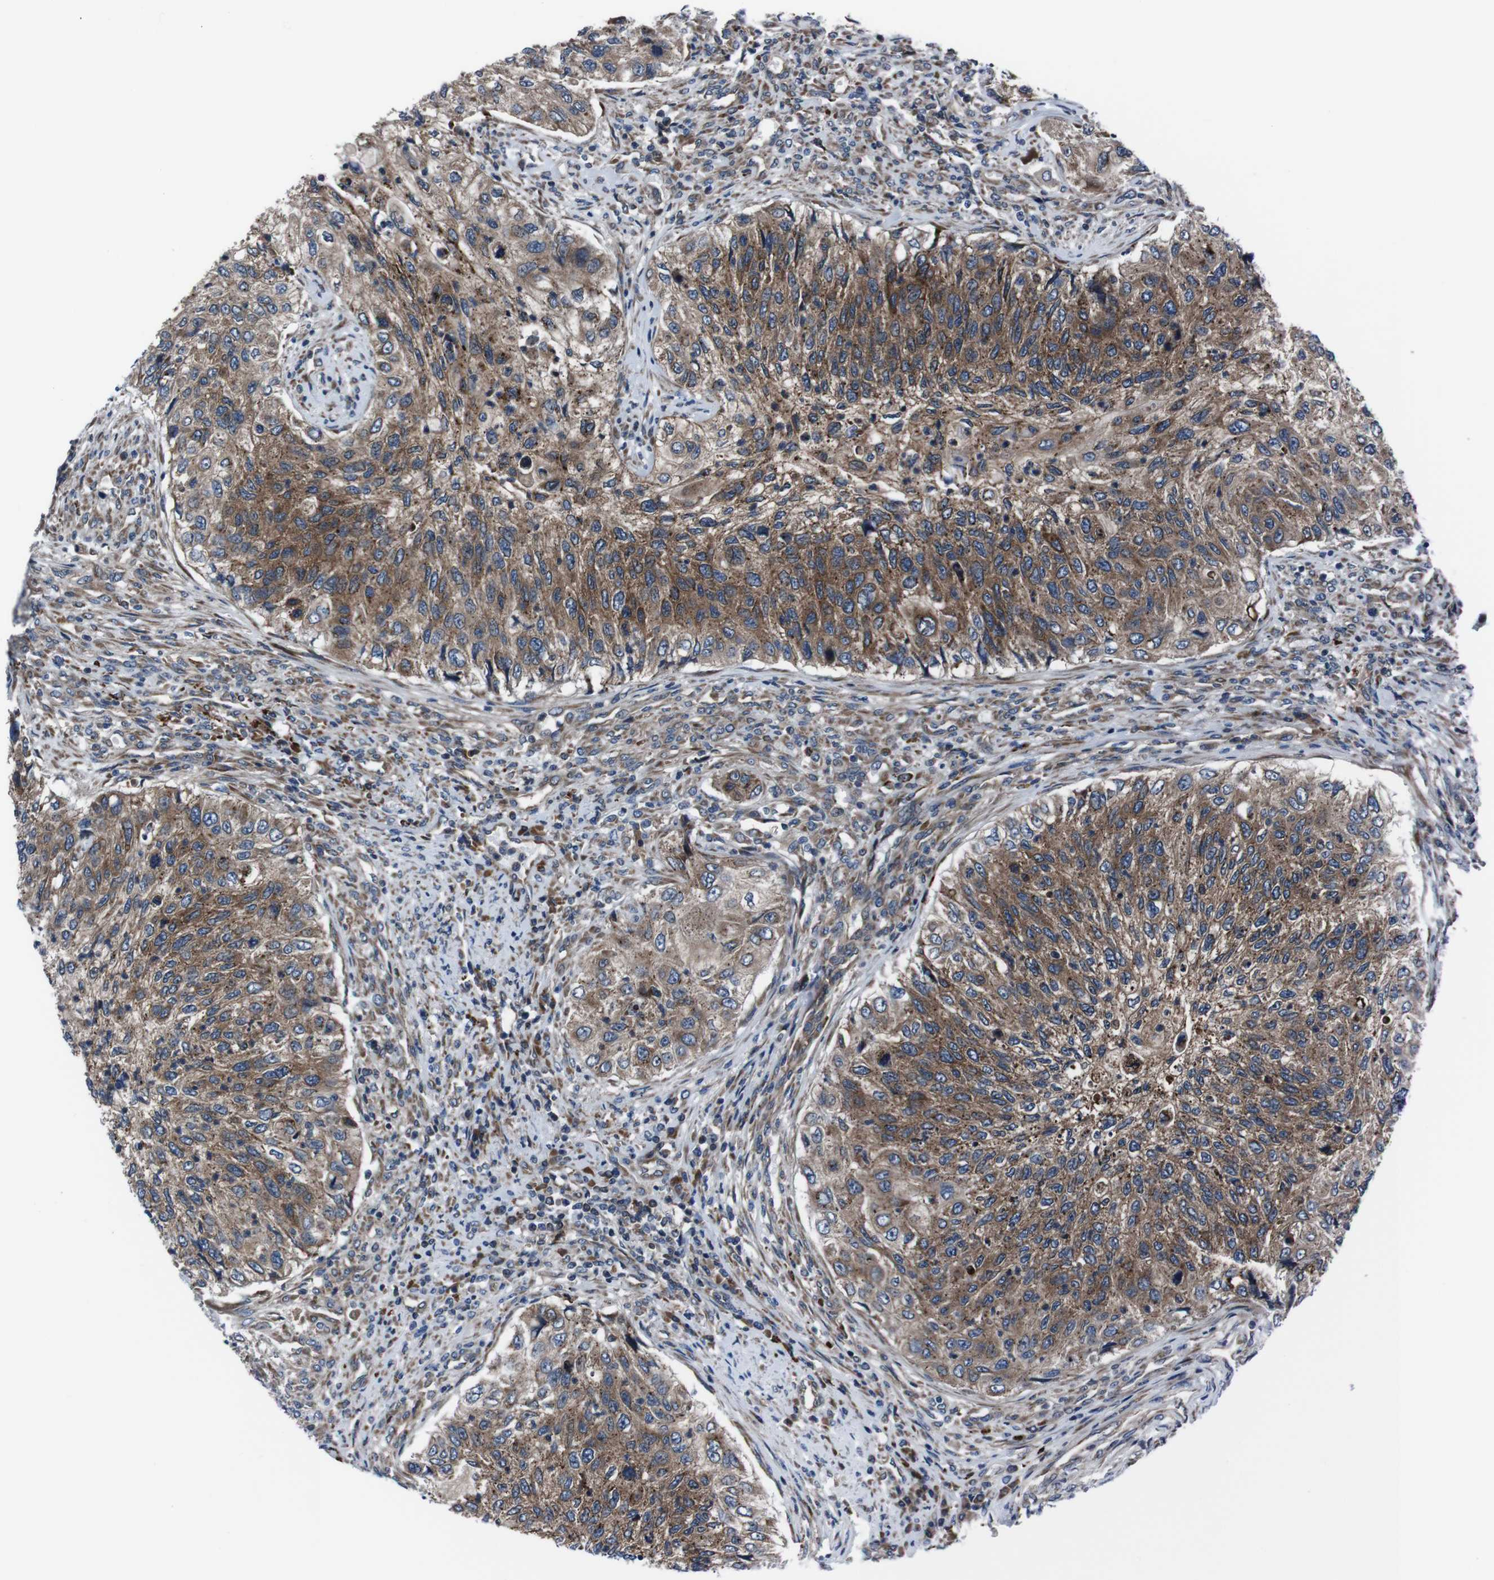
{"staining": {"intensity": "moderate", "quantity": ">75%", "location": "cytoplasmic/membranous"}, "tissue": "urothelial cancer", "cell_type": "Tumor cells", "image_type": "cancer", "snomed": [{"axis": "morphology", "description": "Urothelial carcinoma, High grade"}, {"axis": "topography", "description": "Urinary bladder"}], "caption": "This photomicrograph displays immunohistochemistry (IHC) staining of urothelial cancer, with medium moderate cytoplasmic/membranous expression in about >75% of tumor cells.", "gene": "EIF4A2", "patient": {"sex": "female", "age": 60}}